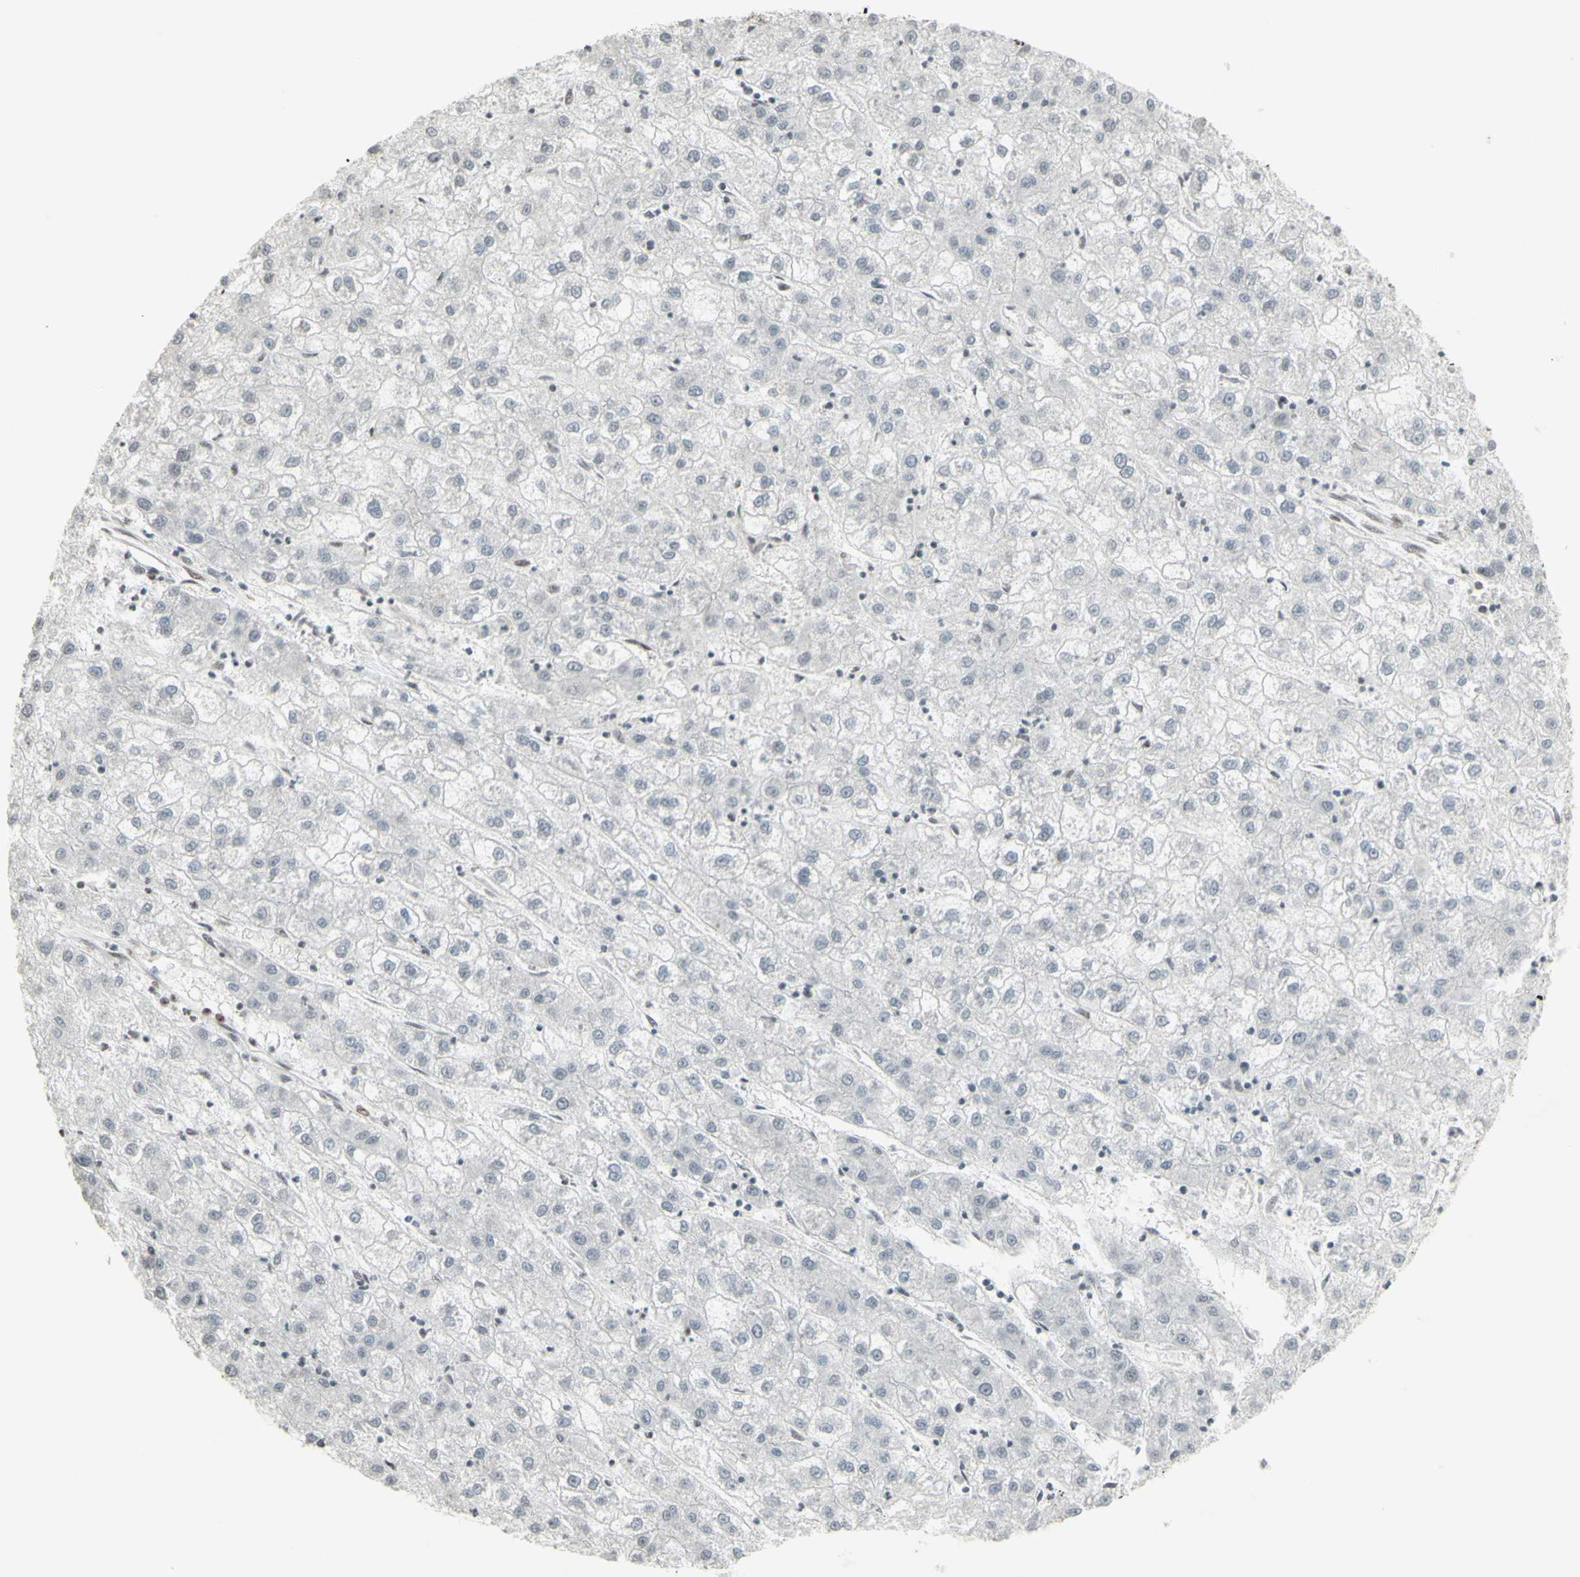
{"staining": {"intensity": "negative", "quantity": "none", "location": "none"}, "tissue": "liver cancer", "cell_type": "Tumor cells", "image_type": "cancer", "snomed": [{"axis": "morphology", "description": "Carcinoma, Hepatocellular, NOS"}, {"axis": "topography", "description": "Liver"}], "caption": "Liver cancer (hepatocellular carcinoma) stained for a protein using immunohistochemistry (IHC) shows no expression tumor cells.", "gene": "TRIM28", "patient": {"sex": "male", "age": 72}}